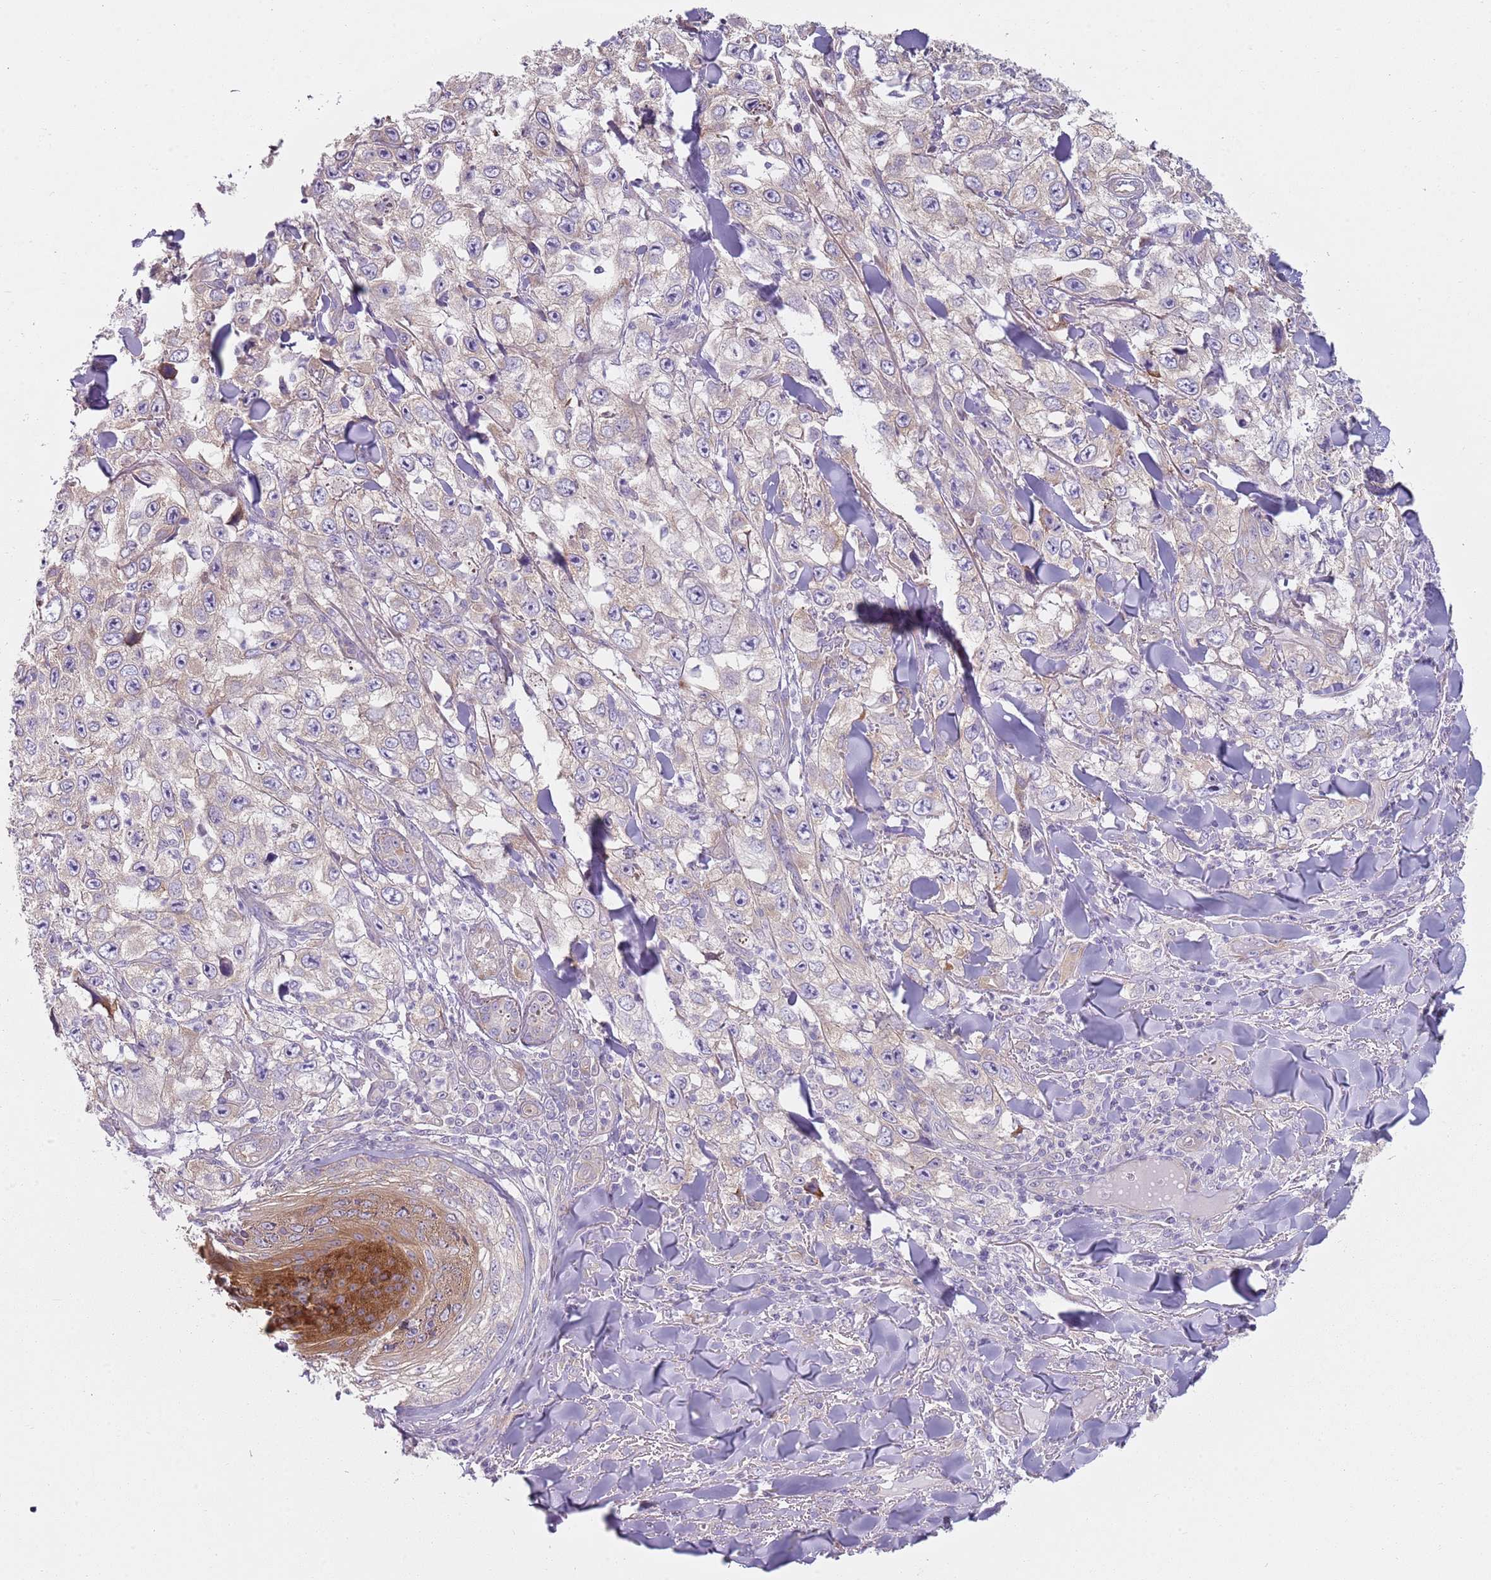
{"staining": {"intensity": "moderate", "quantity": "25%-75%", "location": "cytoplasmic/membranous"}, "tissue": "skin cancer", "cell_type": "Tumor cells", "image_type": "cancer", "snomed": [{"axis": "morphology", "description": "Squamous cell carcinoma, NOS"}, {"axis": "topography", "description": "Skin"}], "caption": "Immunohistochemistry staining of skin squamous cell carcinoma, which shows medium levels of moderate cytoplasmic/membranous staining in approximately 25%-75% of tumor cells indicating moderate cytoplasmic/membranous protein staining. The staining was performed using DAB (3,3'-diaminobenzidine) (brown) for protein detection and nuclei were counterstained in hematoxylin (blue).", "gene": "SLC26A6", "patient": {"sex": "male", "age": 82}}